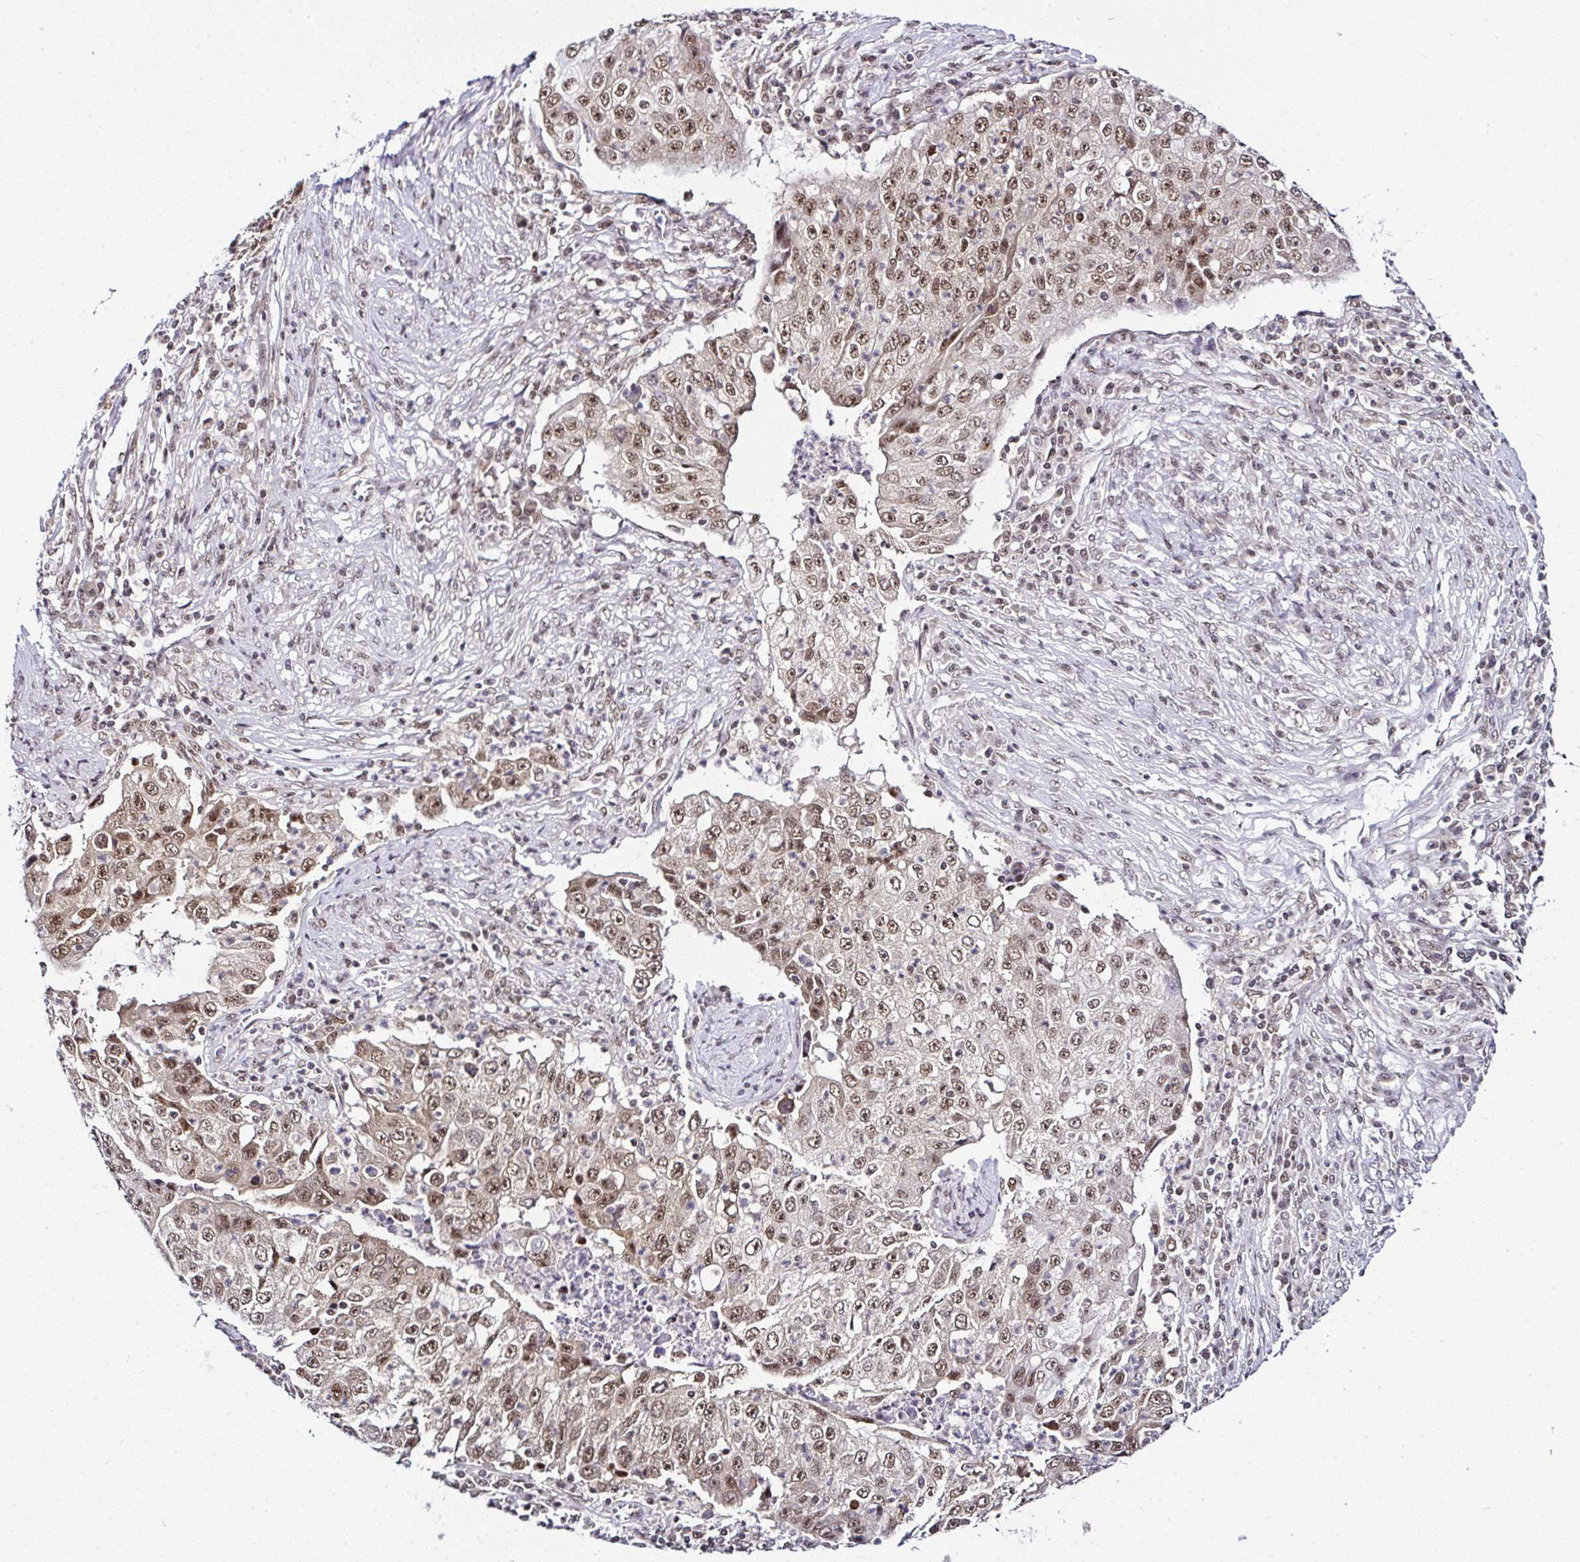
{"staining": {"intensity": "moderate", "quantity": ">75%", "location": "nuclear"}, "tissue": "lung cancer", "cell_type": "Tumor cells", "image_type": "cancer", "snomed": [{"axis": "morphology", "description": "Squamous cell carcinoma, NOS"}, {"axis": "topography", "description": "Lung"}], "caption": "Immunohistochemical staining of human lung squamous cell carcinoma displays medium levels of moderate nuclear positivity in approximately >75% of tumor cells.", "gene": "PTPN2", "patient": {"sex": "male", "age": 64}}